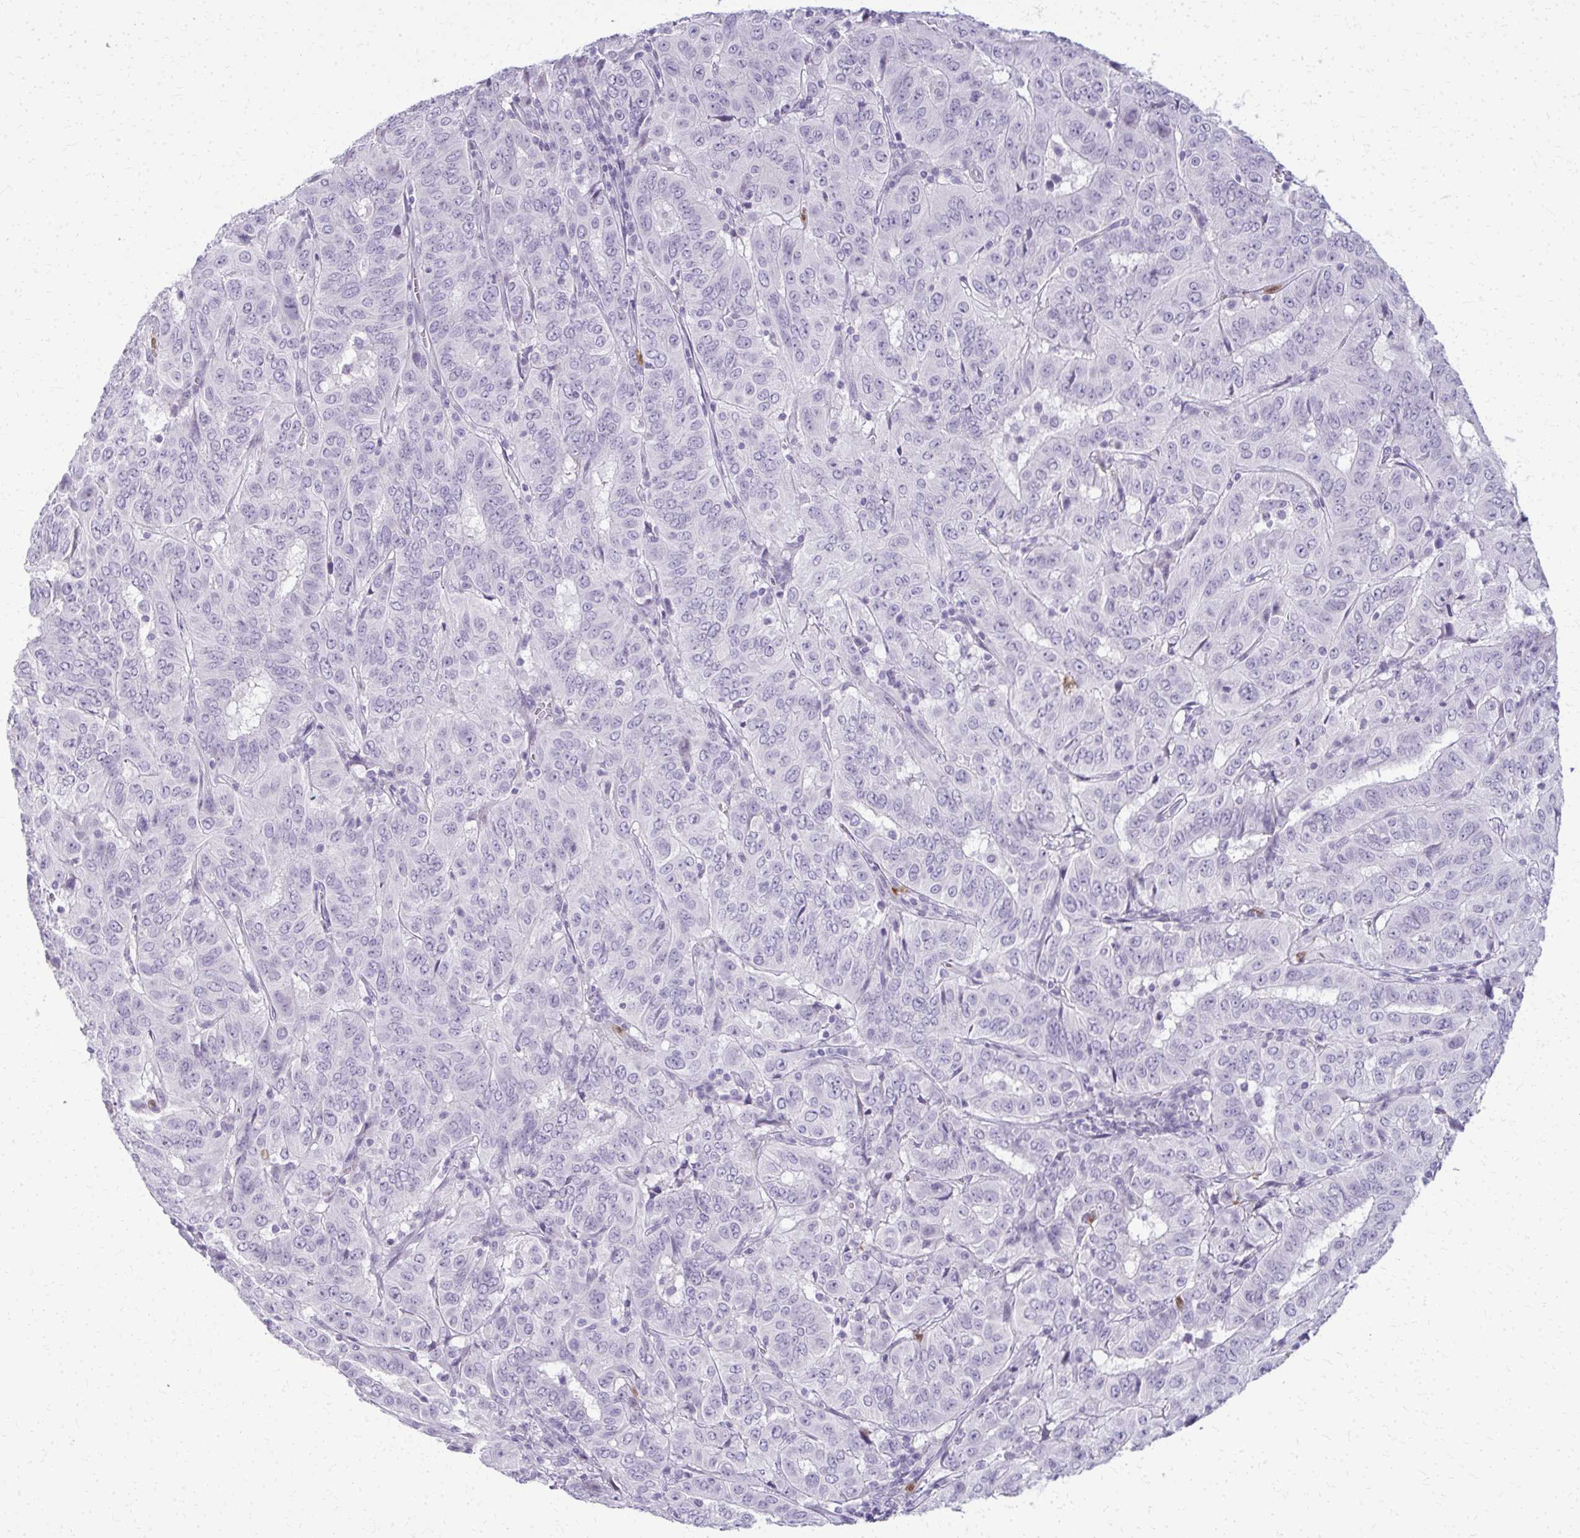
{"staining": {"intensity": "negative", "quantity": "none", "location": "none"}, "tissue": "pancreatic cancer", "cell_type": "Tumor cells", "image_type": "cancer", "snomed": [{"axis": "morphology", "description": "Adenocarcinoma, NOS"}, {"axis": "topography", "description": "Pancreas"}], "caption": "DAB (3,3'-diaminobenzidine) immunohistochemical staining of human pancreatic cancer demonstrates no significant staining in tumor cells.", "gene": "CA3", "patient": {"sex": "male", "age": 63}}